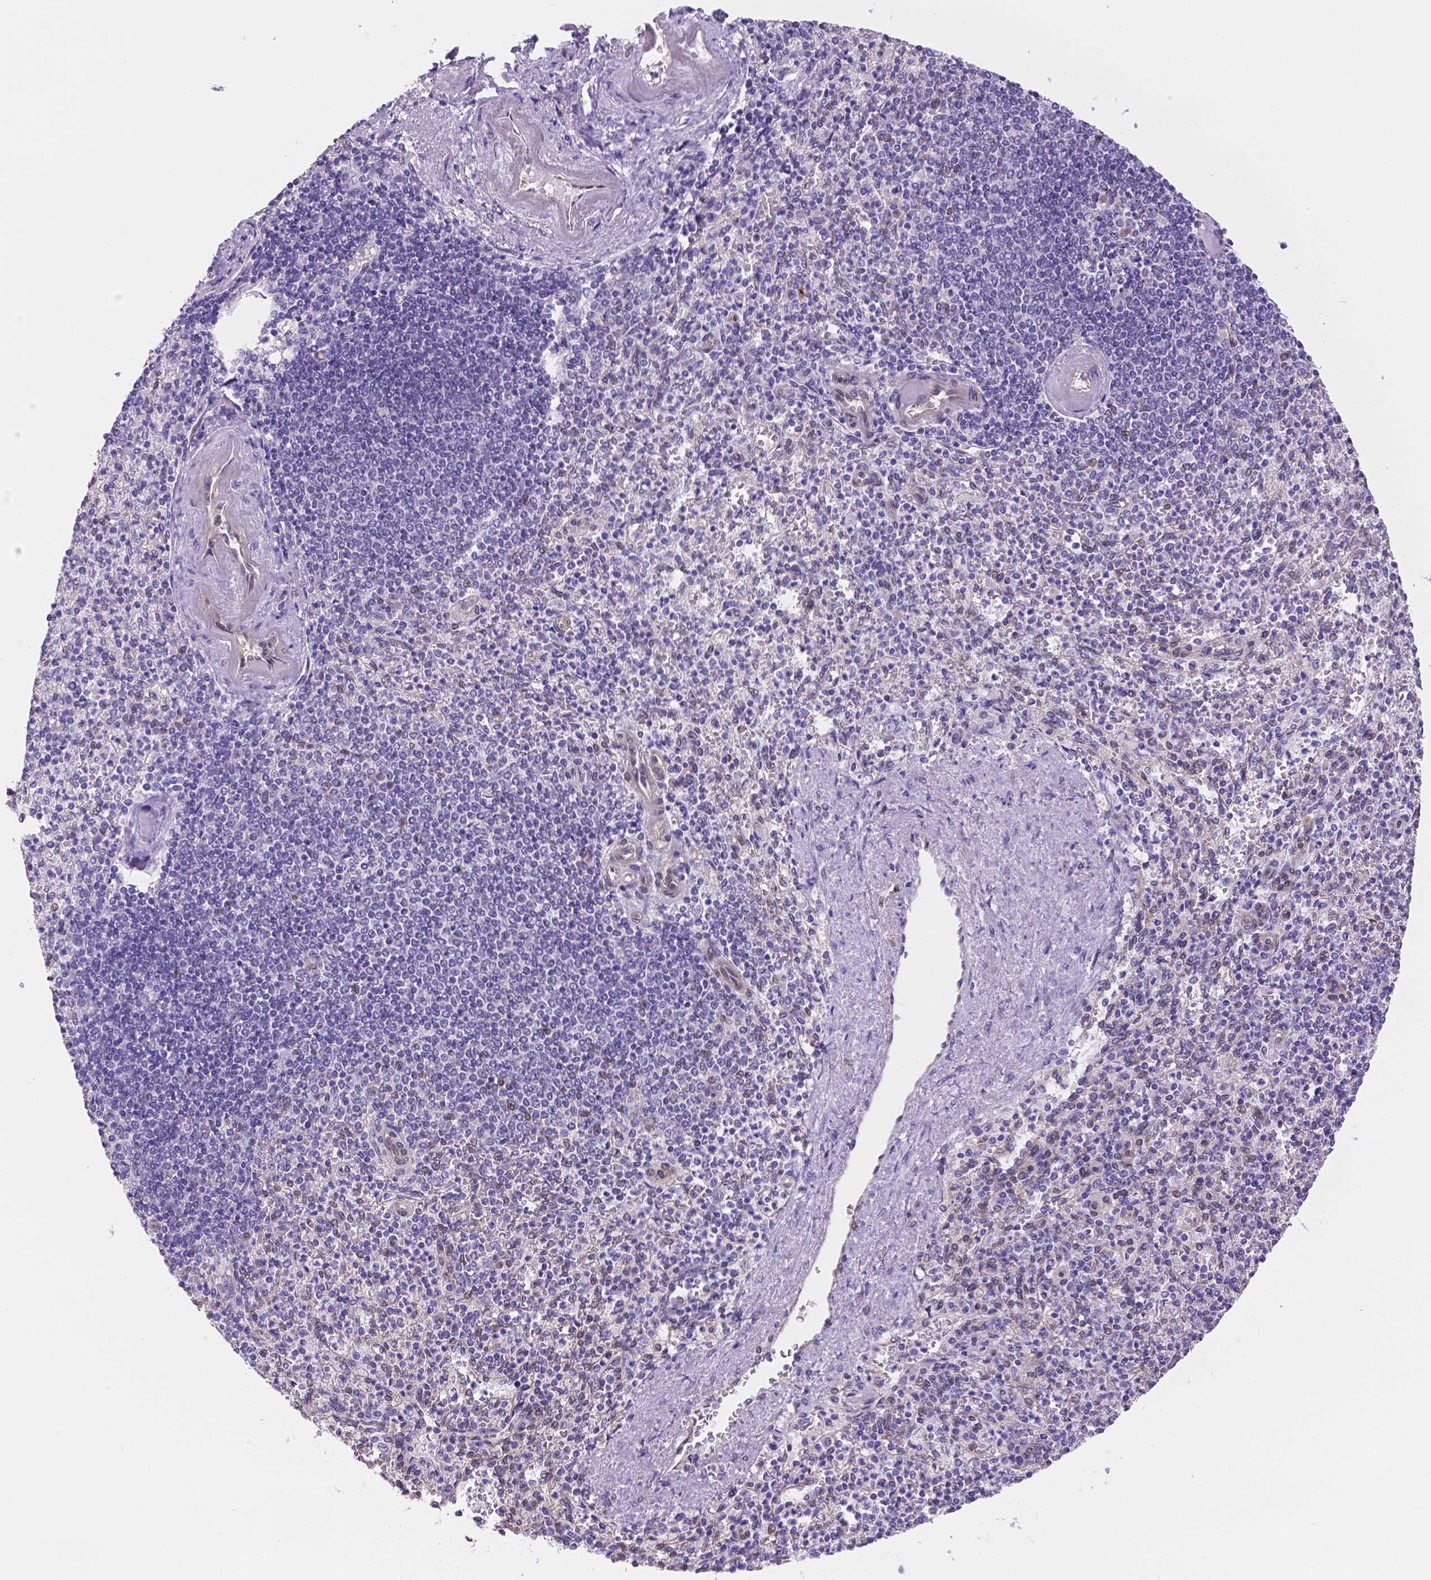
{"staining": {"intensity": "negative", "quantity": "none", "location": "none"}, "tissue": "spleen", "cell_type": "Cells in red pulp", "image_type": "normal", "snomed": [{"axis": "morphology", "description": "Normal tissue, NOS"}, {"axis": "topography", "description": "Spleen"}], "caption": "Immunohistochemical staining of unremarkable human spleen demonstrates no significant expression in cells in red pulp. (Brightfield microscopy of DAB (3,3'-diaminobenzidine) immunohistochemistry (IHC) at high magnification).", "gene": "YAP1", "patient": {"sex": "female", "age": 74}}